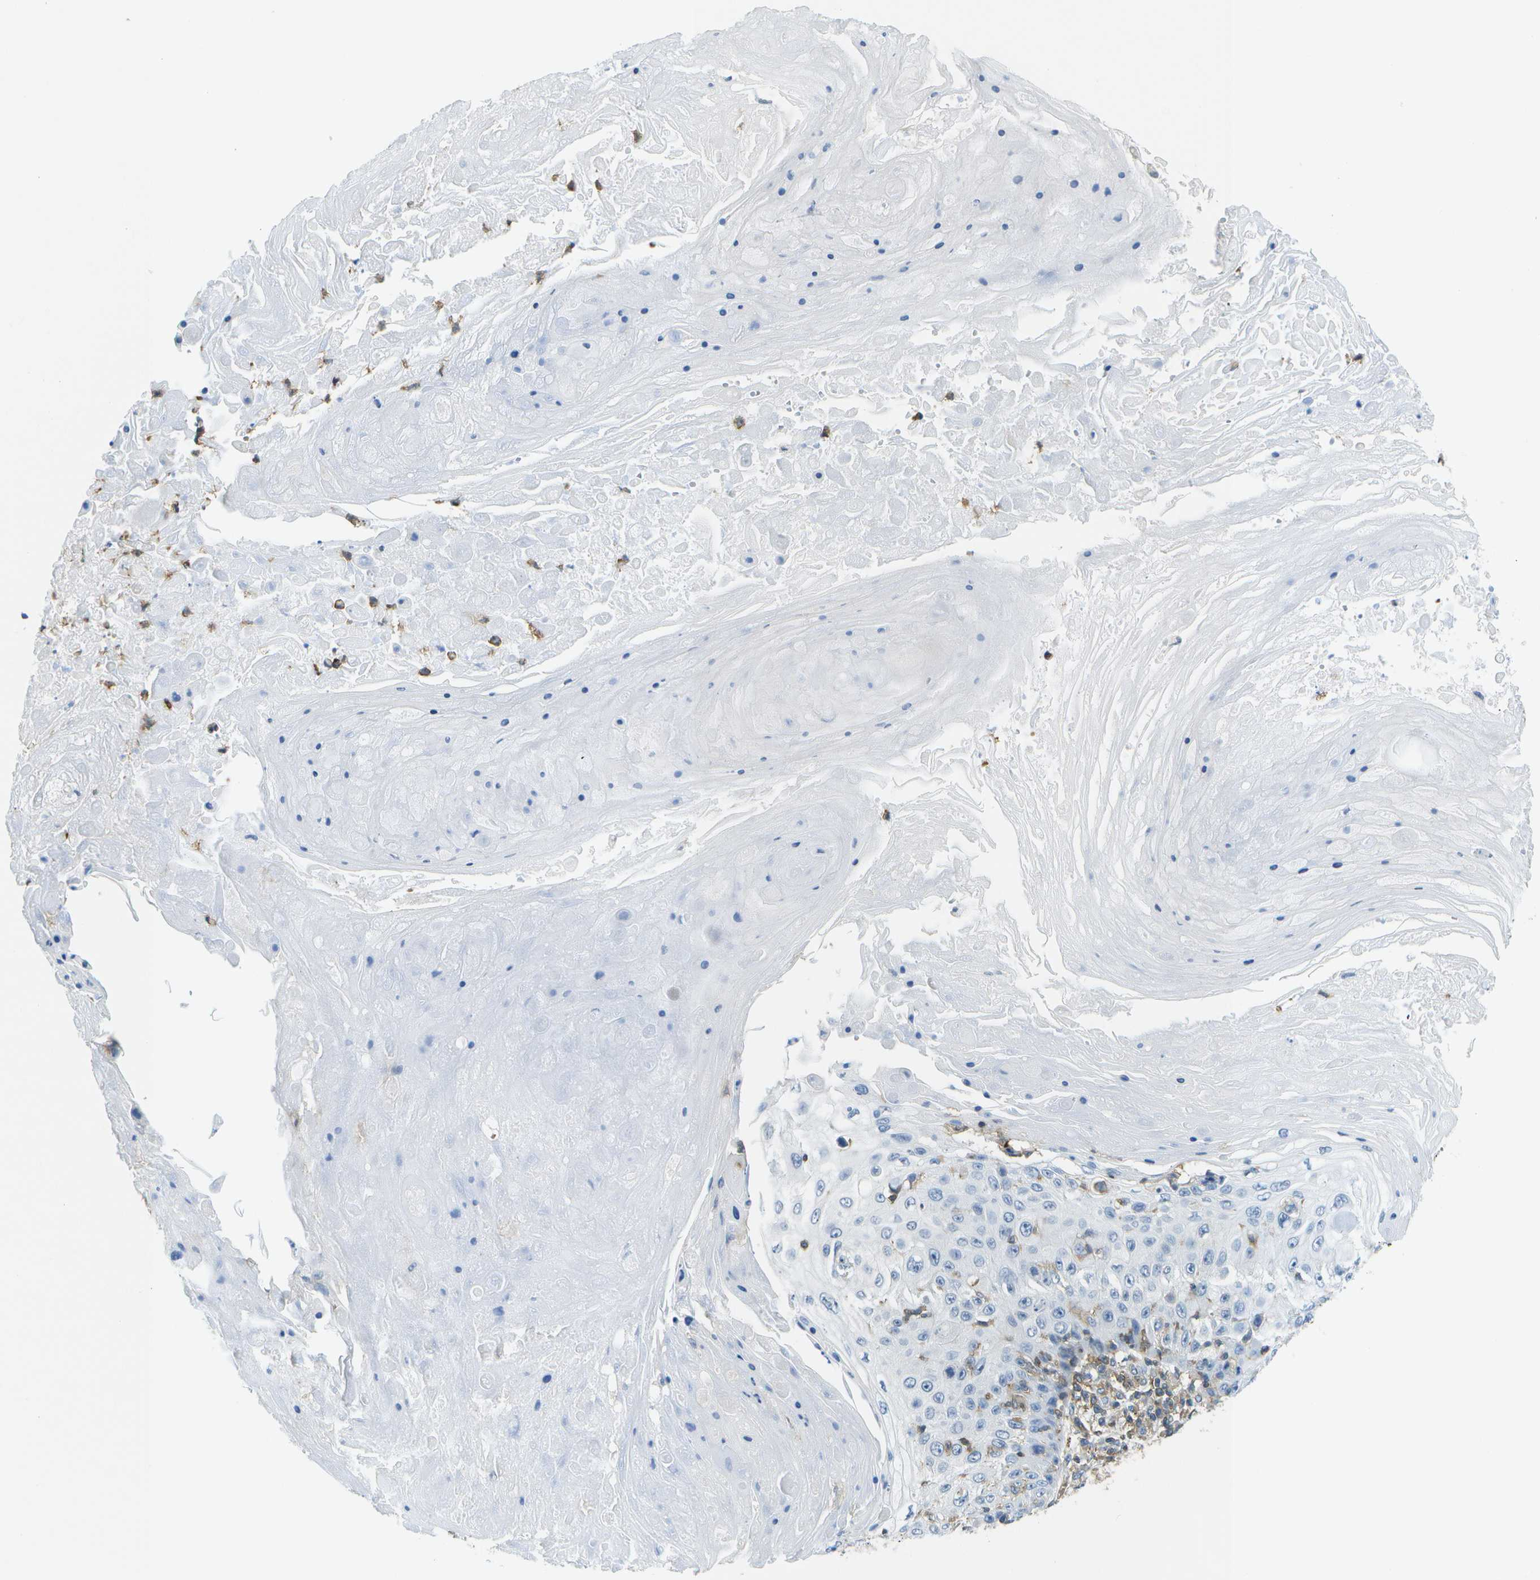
{"staining": {"intensity": "negative", "quantity": "none", "location": "none"}, "tissue": "skin cancer", "cell_type": "Tumor cells", "image_type": "cancer", "snomed": [{"axis": "morphology", "description": "Squamous cell carcinoma, NOS"}, {"axis": "topography", "description": "Skin"}], "caption": "Photomicrograph shows no significant protein staining in tumor cells of skin squamous cell carcinoma.", "gene": "RCSD1", "patient": {"sex": "male", "age": 86}}